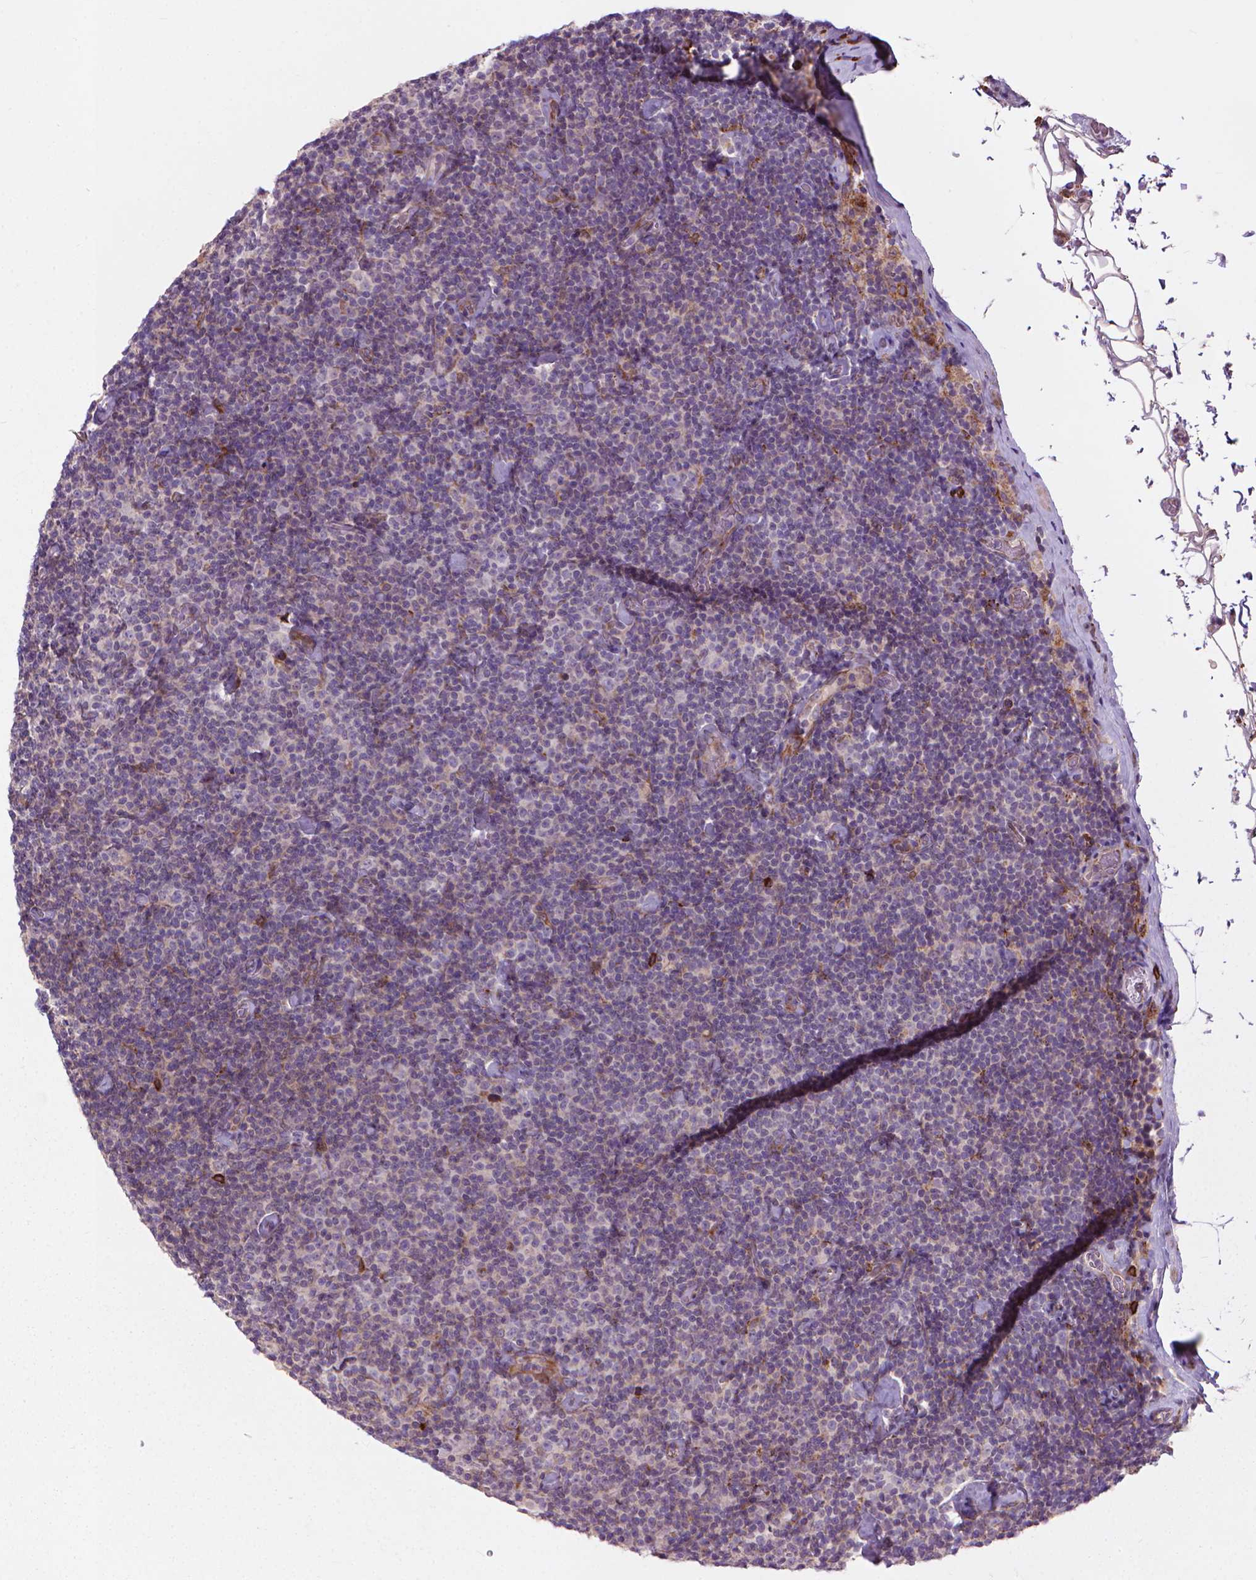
{"staining": {"intensity": "negative", "quantity": "none", "location": "none"}, "tissue": "lymphoma", "cell_type": "Tumor cells", "image_type": "cancer", "snomed": [{"axis": "morphology", "description": "Malignant lymphoma, non-Hodgkin's type, Low grade"}, {"axis": "topography", "description": "Lymph node"}], "caption": "Lymphoma stained for a protein using IHC demonstrates no positivity tumor cells.", "gene": "MYH14", "patient": {"sex": "male", "age": 81}}